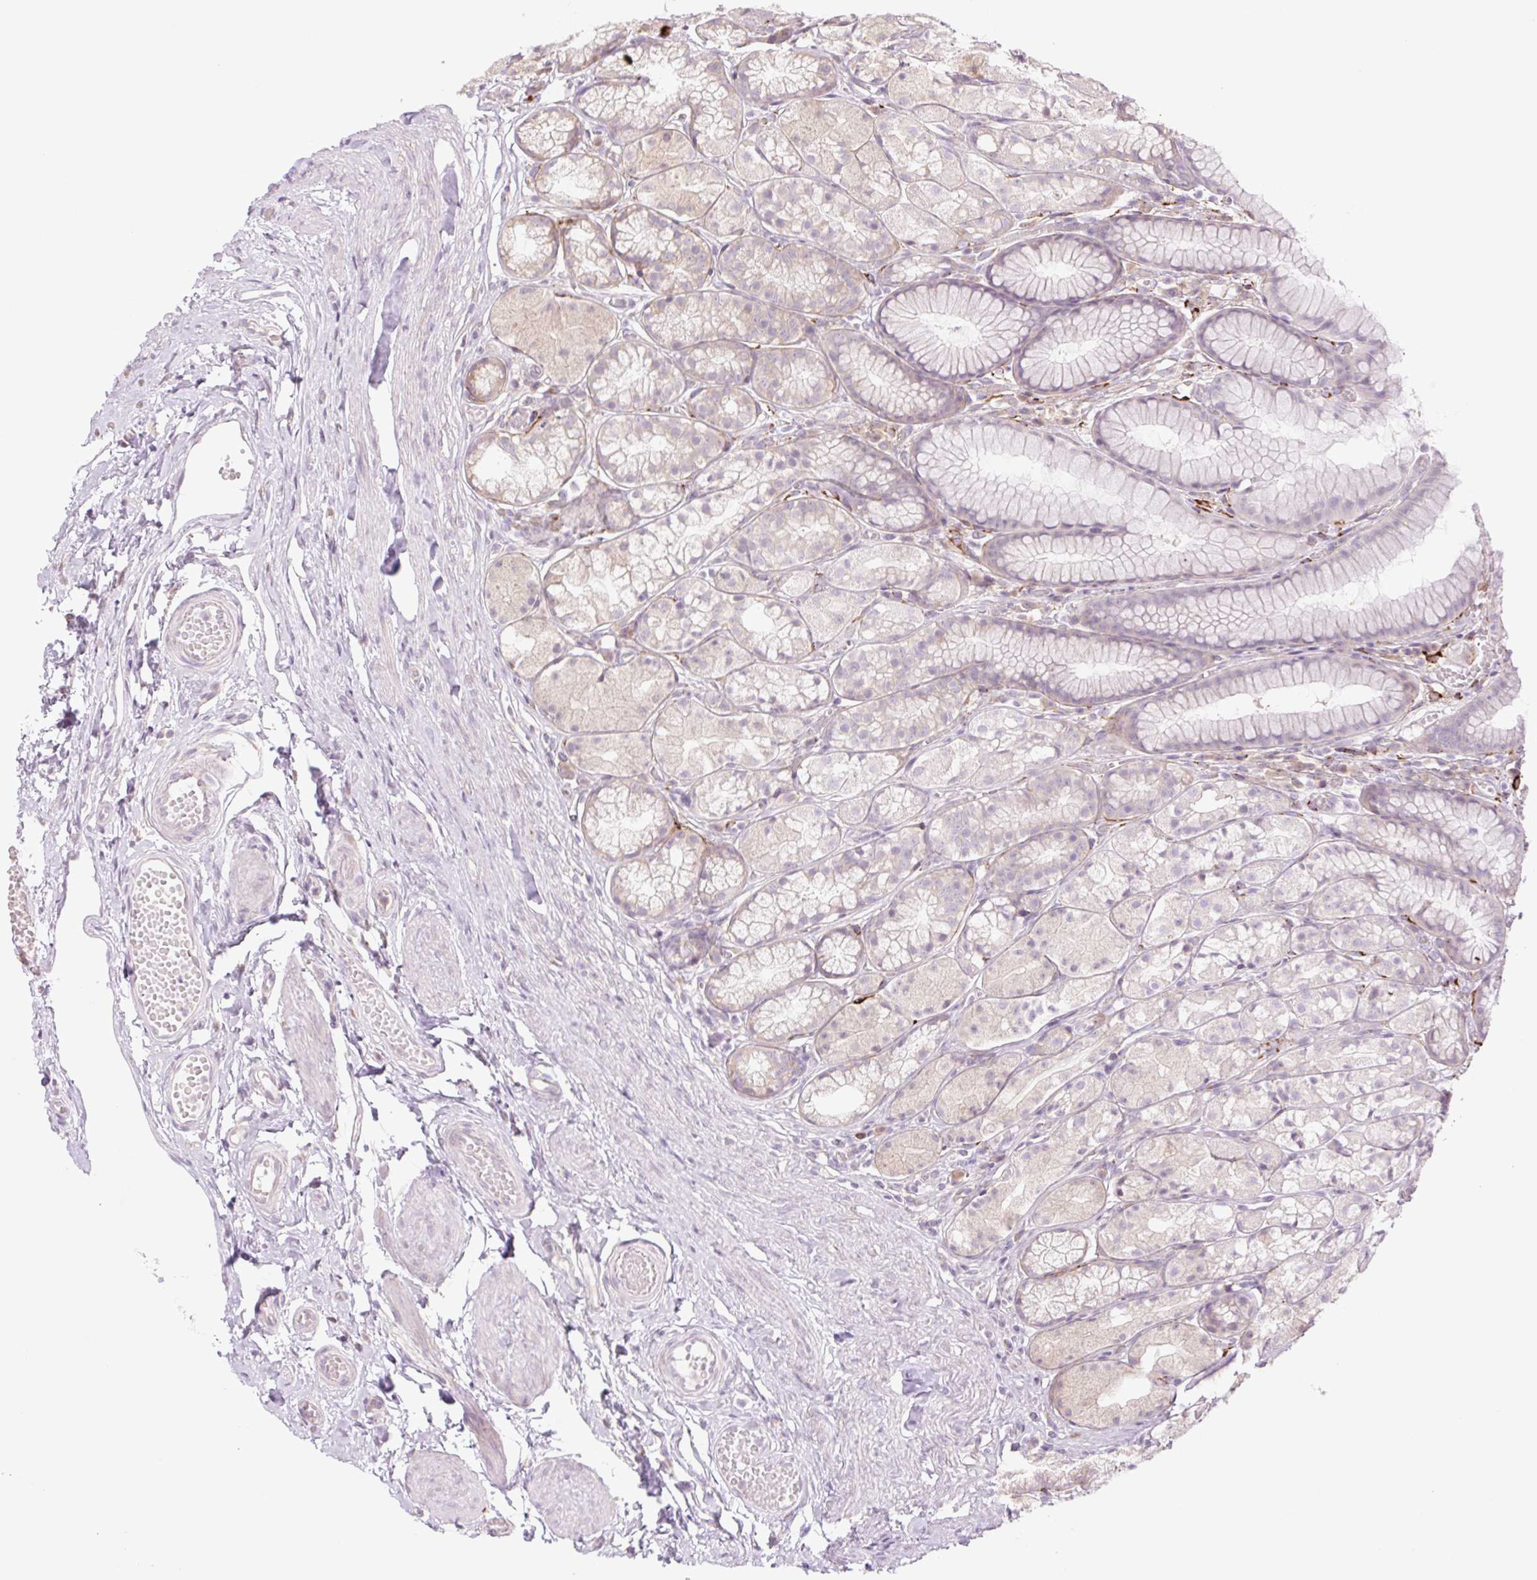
{"staining": {"intensity": "weak", "quantity": "<25%", "location": "cytoplasmic/membranous"}, "tissue": "stomach", "cell_type": "Glandular cells", "image_type": "normal", "snomed": [{"axis": "morphology", "description": "Normal tissue, NOS"}, {"axis": "topography", "description": "Smooth muscle"}, {"axis": "topography", "description": "Stomach"}], "caption": "Immunohistochemistry image of normal stomach stained for a protein (brown), which shows no positivity in glandular cells.", "gene": "COL5A1", "patient": {"sex": "male", "age": 70}}